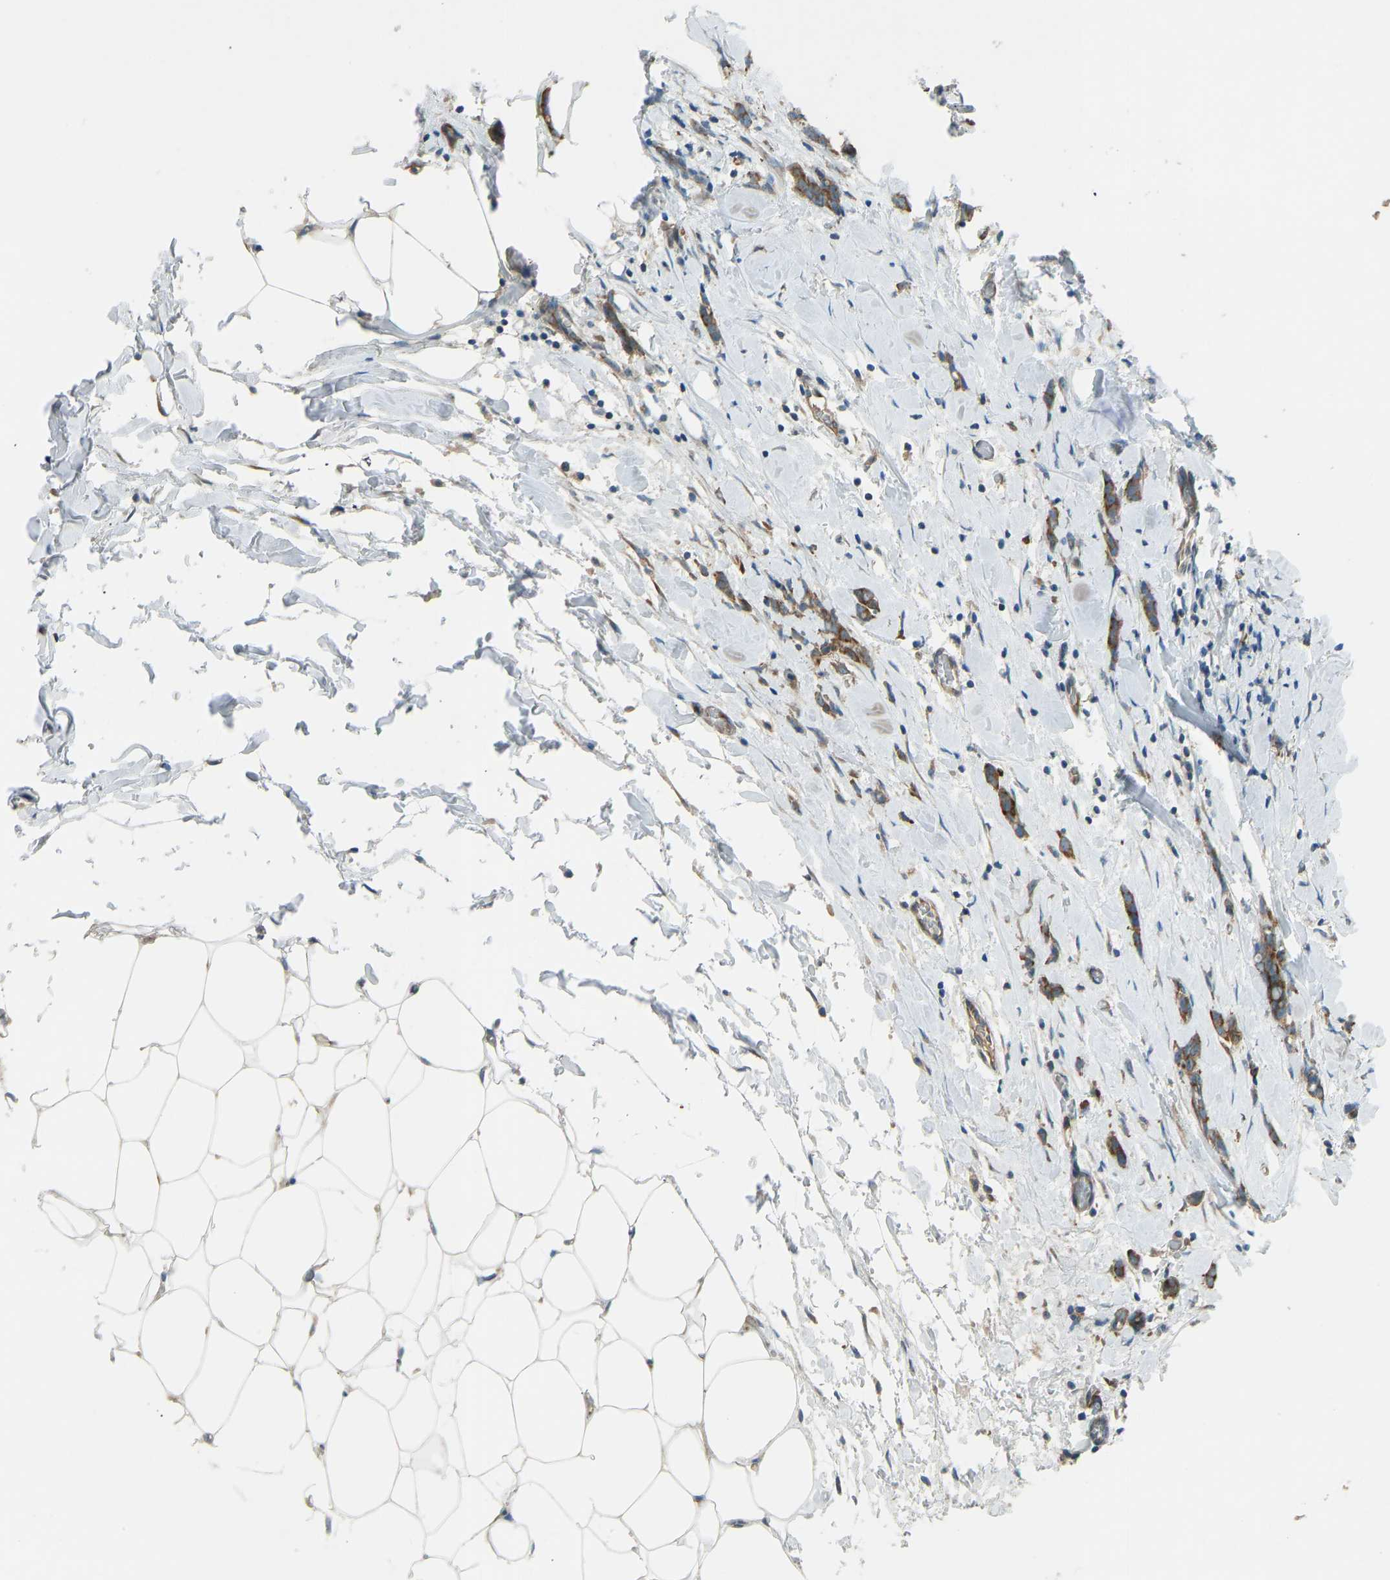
{"staining": {"intensity": "moderate", "quantity": ">75%", "location": "cytoplasmic/membranous"}, "tissue": "breast cancer", "cell_type": "Tumor cells", "image_type": "cancer", "snomed": [{"axis": "morphology", "description": "Lobular carcinoma, in situ"}, {"axis": "morphology", "description": "Lobular carcinoma"}, {"axis": "topography", "description": "Breast"}], "caption": "Immunohistochemical staining of breast cancer (lobular carcinoma in situ) exhibits moderate cytoplasmic/membranous protein staining in approximately >75% of tumor cells.", "gene": "STAU2", "patient": {"sex": "female", "age": 41}}